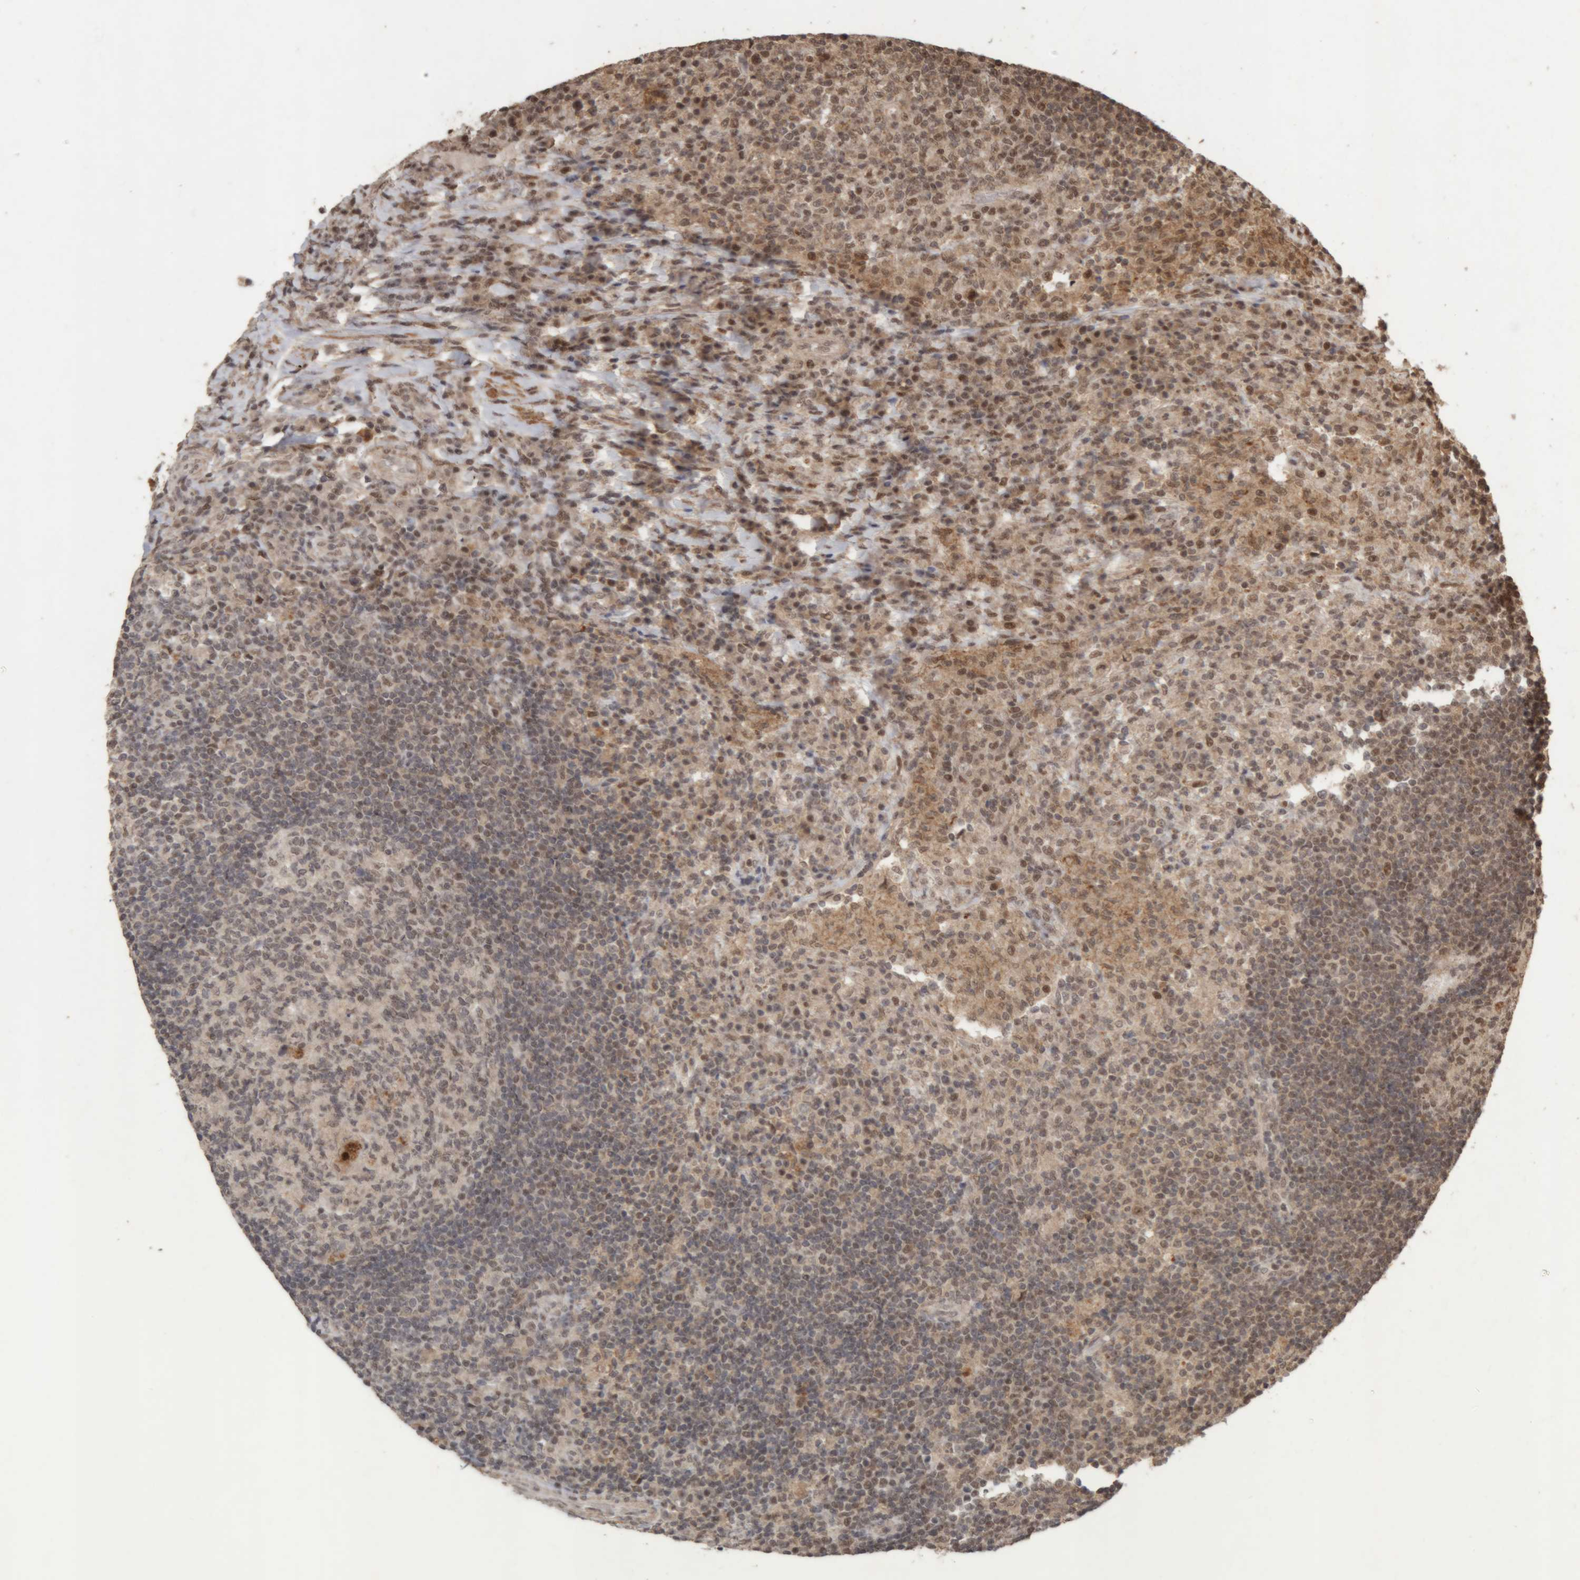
{"staining": {"intensity": "moderate", "quantity": "25%-75%", "location": "cytoplasmic/membranous,nuclear"}, "tissue": "lymph node", "cell_type": "Germinal center cells", "image_type": "normal", "snomed": [{"axis": "morphology", "description": "Normal tissue, NOS"}, {"axis": "topography", "description": "Lymph node"}], "caption": "DAB (3,3'-diaminobenzidine) immunohistochemical staining of benign human lymph node demonstrates moderate cytoplasmic/membranous,nuclear protein expression in about 25%-75% of germinal center cells. (IHC, brightfield microscopy, high magnification).", "gene": "KEAP1", "patient": {"sex": "female", "age": 53}}